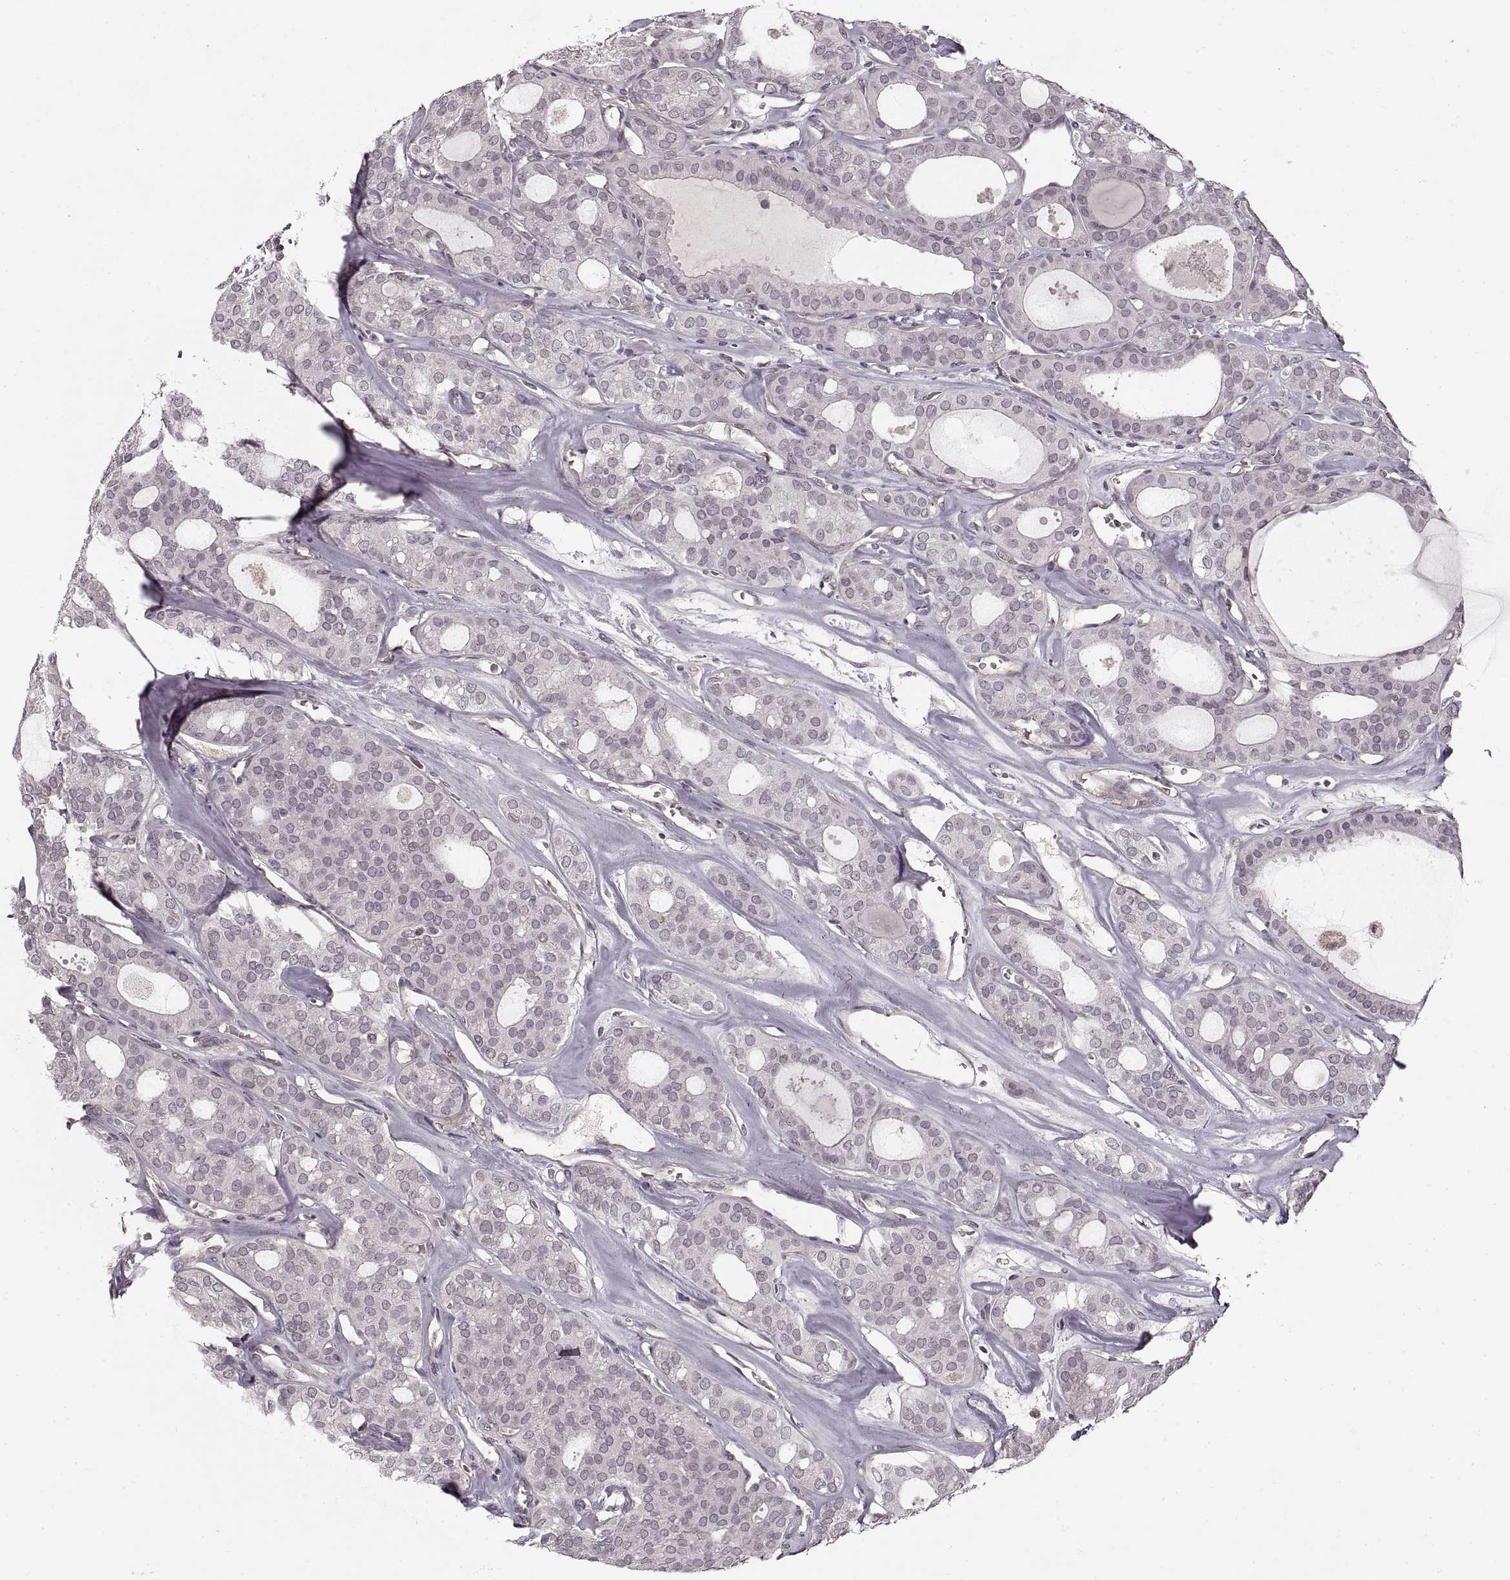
{"staining": {"intensity": "negative", "quantity": "none", "location": "none"}, "tissue": "thyroid cancer", "cell_type": "Tumor cells", "image_type": "cancer", "snomed": [{"axis": "morphology", "description": "Follicular adenoma carcinoma, NOS"}, {"axis": "topography", "description": "Thyroid gland"}], "caption": "IHC of human thyroid follicular adenoma carcinoma reveals no positivity in tumor cells.", "gene": "ASIC3", "patient": {"sex": "male", "age": 75}}